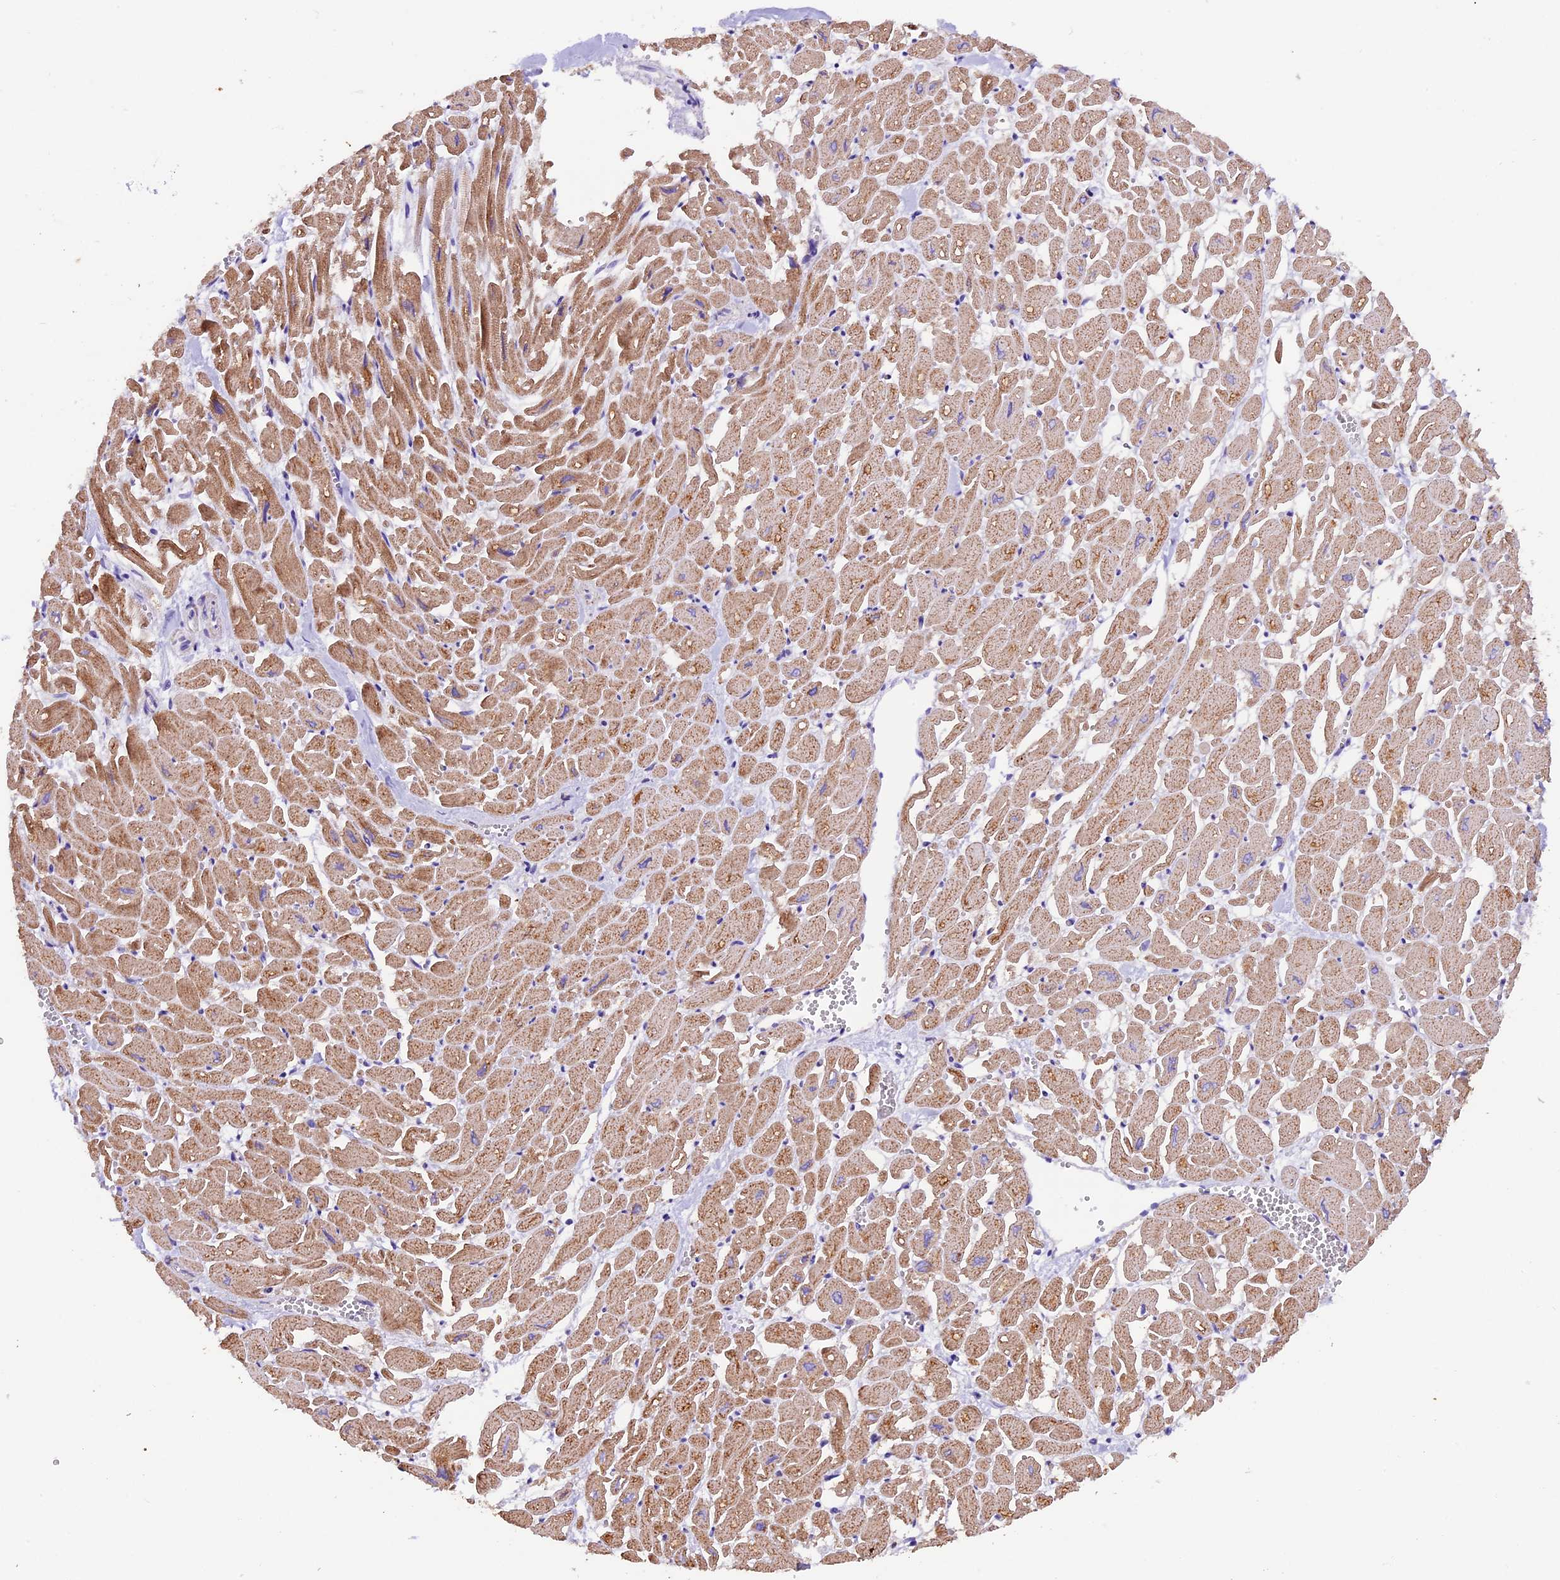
{"staining": {"intensity": "moderate", "quantity": ">75%", "location": "cytoplasmic/membranous"}, "tissue": "heart muscle", "cell_type": "Cardiomyocytes", "image_type": "normal", "snomed": [{"axis": "morphology", "description": "Normal tissue, NOS"}, {"axis": "topography", "description": "Heart"}], "caption": "Moderate cytoplasmic/membranous protein expression is appreciated in approximately >75% of cardiomyocytes in heart muscle. (DAB (3,3'-diaminobenzidine) = brown stain, brightfield microscopy at high magnification).", "gene": "DDX28", "patient": {"sex": "male", "age": 54}}